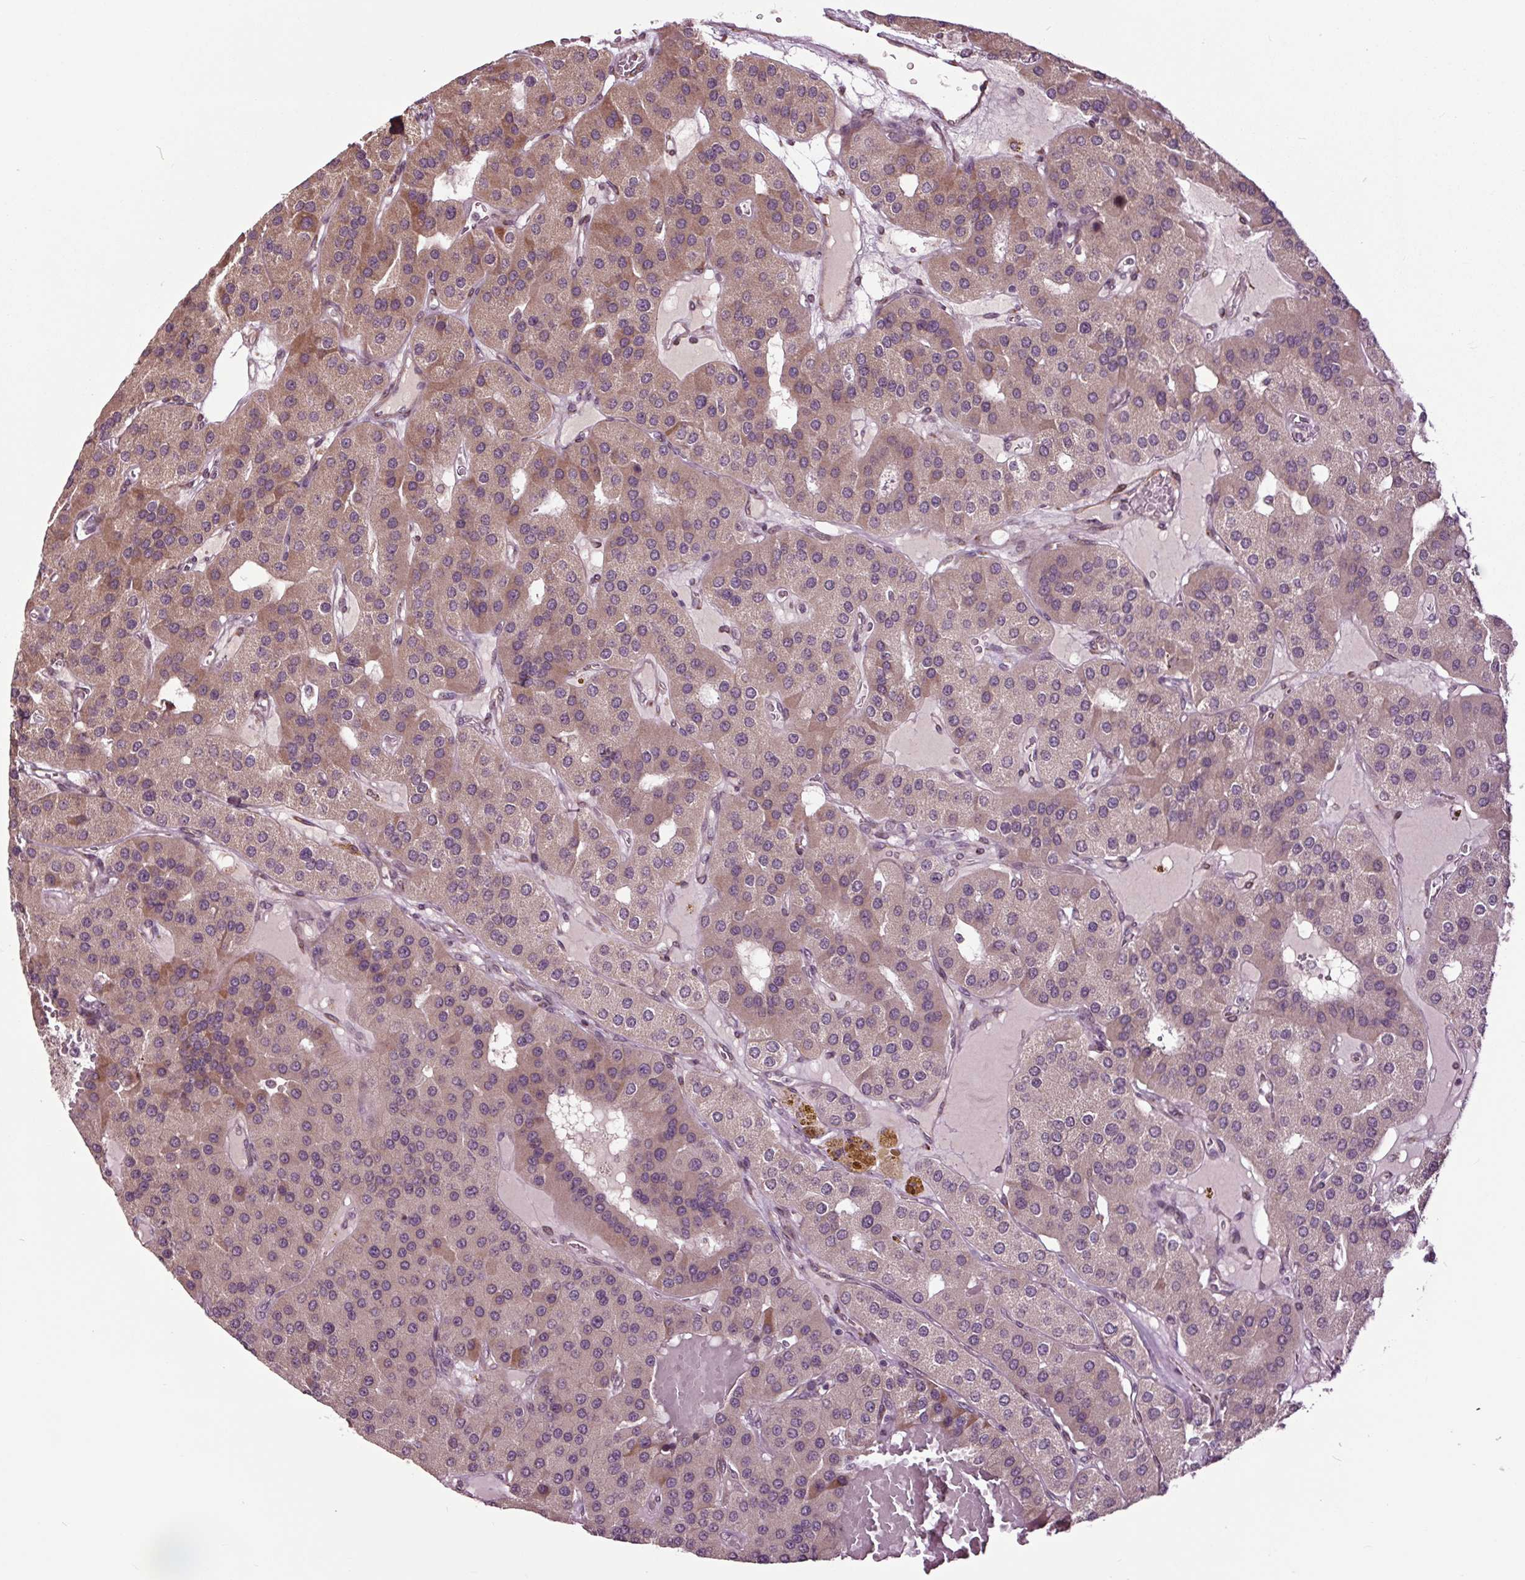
{"staining": {"intensity": "moderate", "quantity": "<25%", "location": "cytoplasmic/membranous"}, "tissue": "parathyroid gland", "cell_type": "Glandular cells", "image_type": "normal", "snomed": [{"axis": "morphology", "description": "Normal tissue, NOS"}, {"axis": "morphology", "description": "Adenoma, NOS"}, {"axis": "topography", "description": "Parathyroid gland"}], "caption": "Immunohistochemical staining of unremarkable parathyroid gland reveals moderate cytoplasmic/membranous protein staining in approximately <25% of glandular cells.", "gene": "HAUS5", "patient": {"sex": "female", "age": 86}}